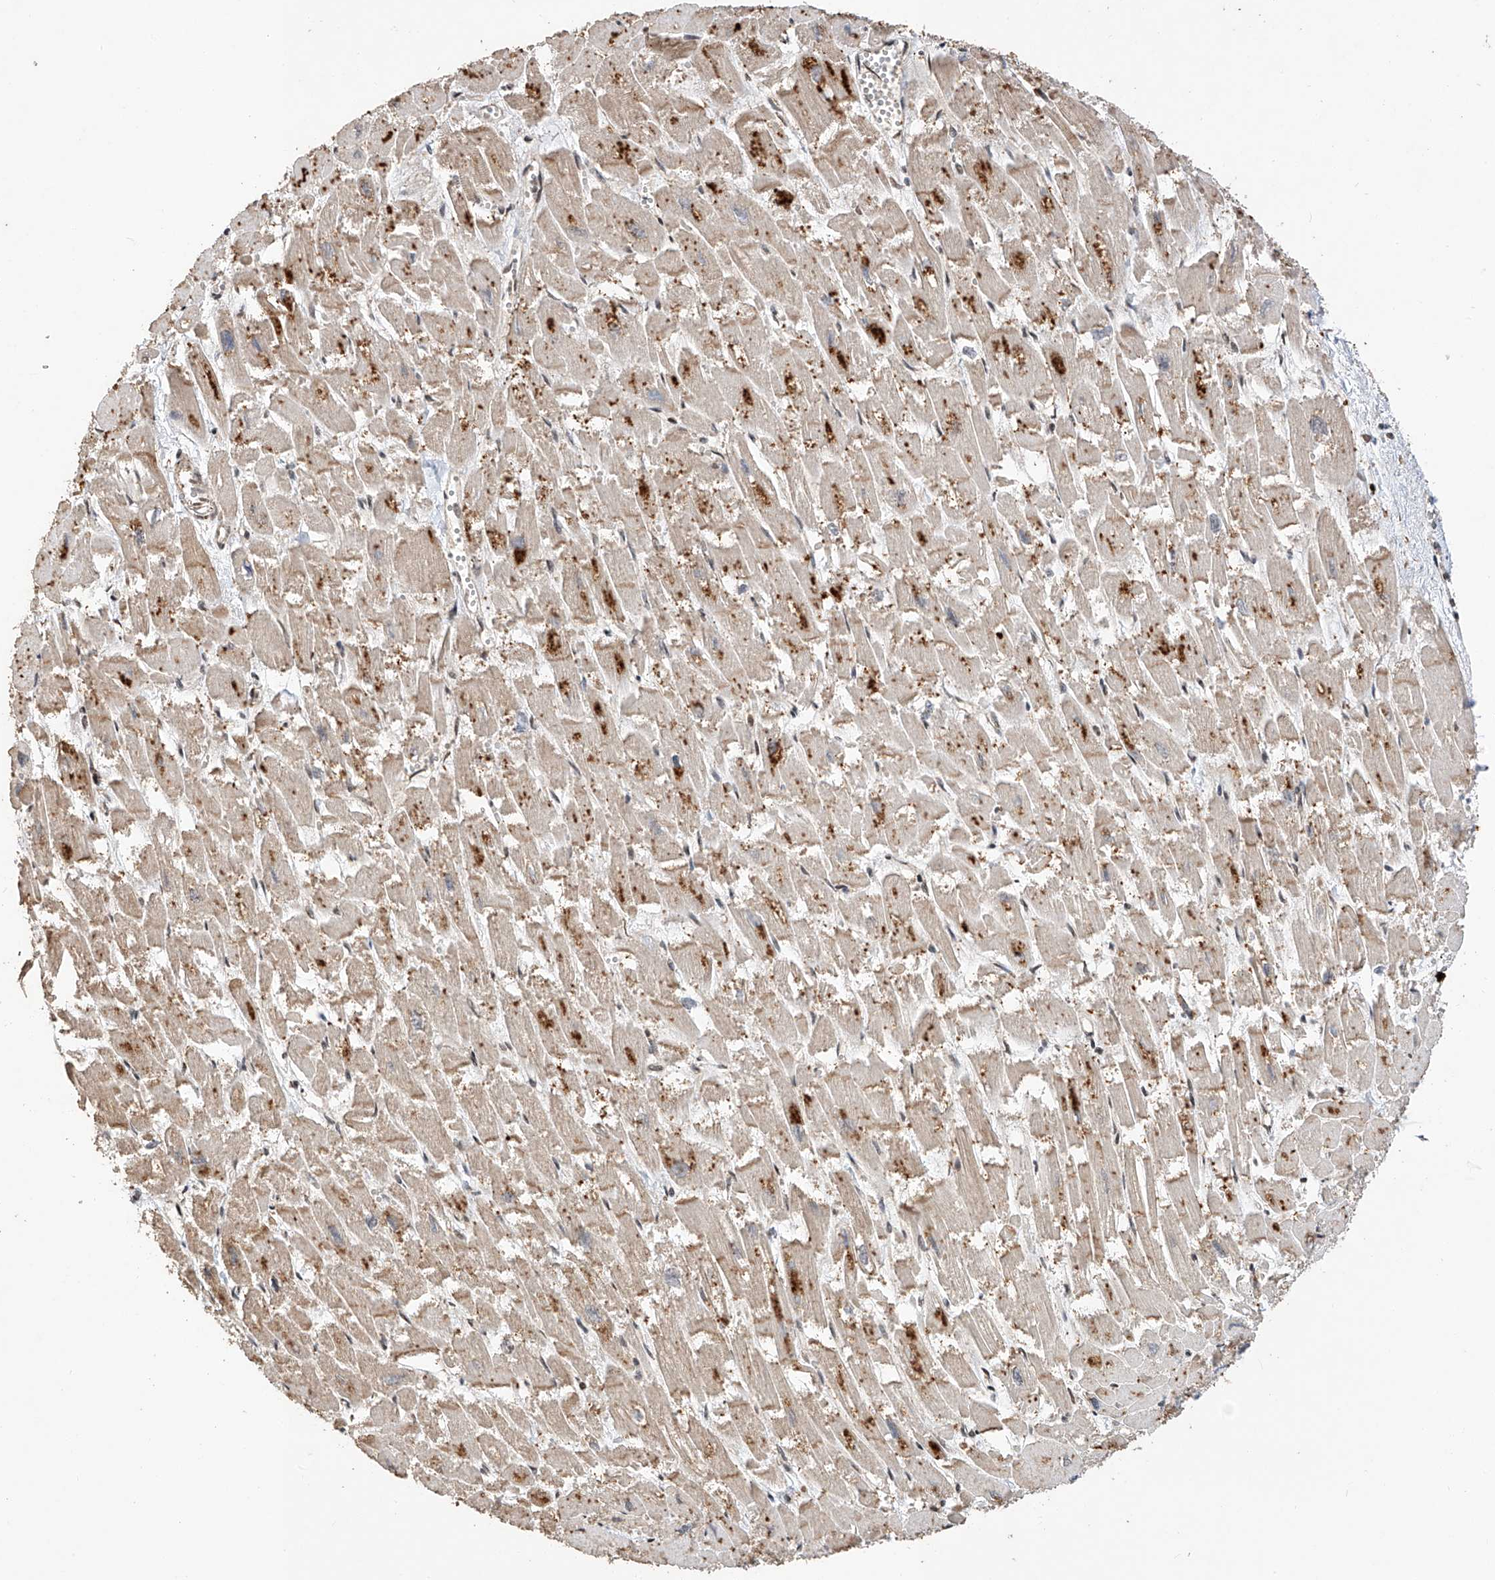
{"staining": {"intensity": "weak", "quantity": "25%-75%", "location": "cytoplasmic/membranous"}, "tissue": "heart muscle", "cell_type": "Cardiomyocytes", "image_type": "normal", "snomed": [{"axis": "morphology", "description": "Normal tissue, NOS"}, {"axis": "topography", "description": "Heart"}], "caption": "Weak cytoplasmic/membranous expression is seen in approximately 25%-75% of cardiomyocytes in benign heart muscle.", "gene": "RILPL2", "patient": {"sex": "male", "age": 54}}